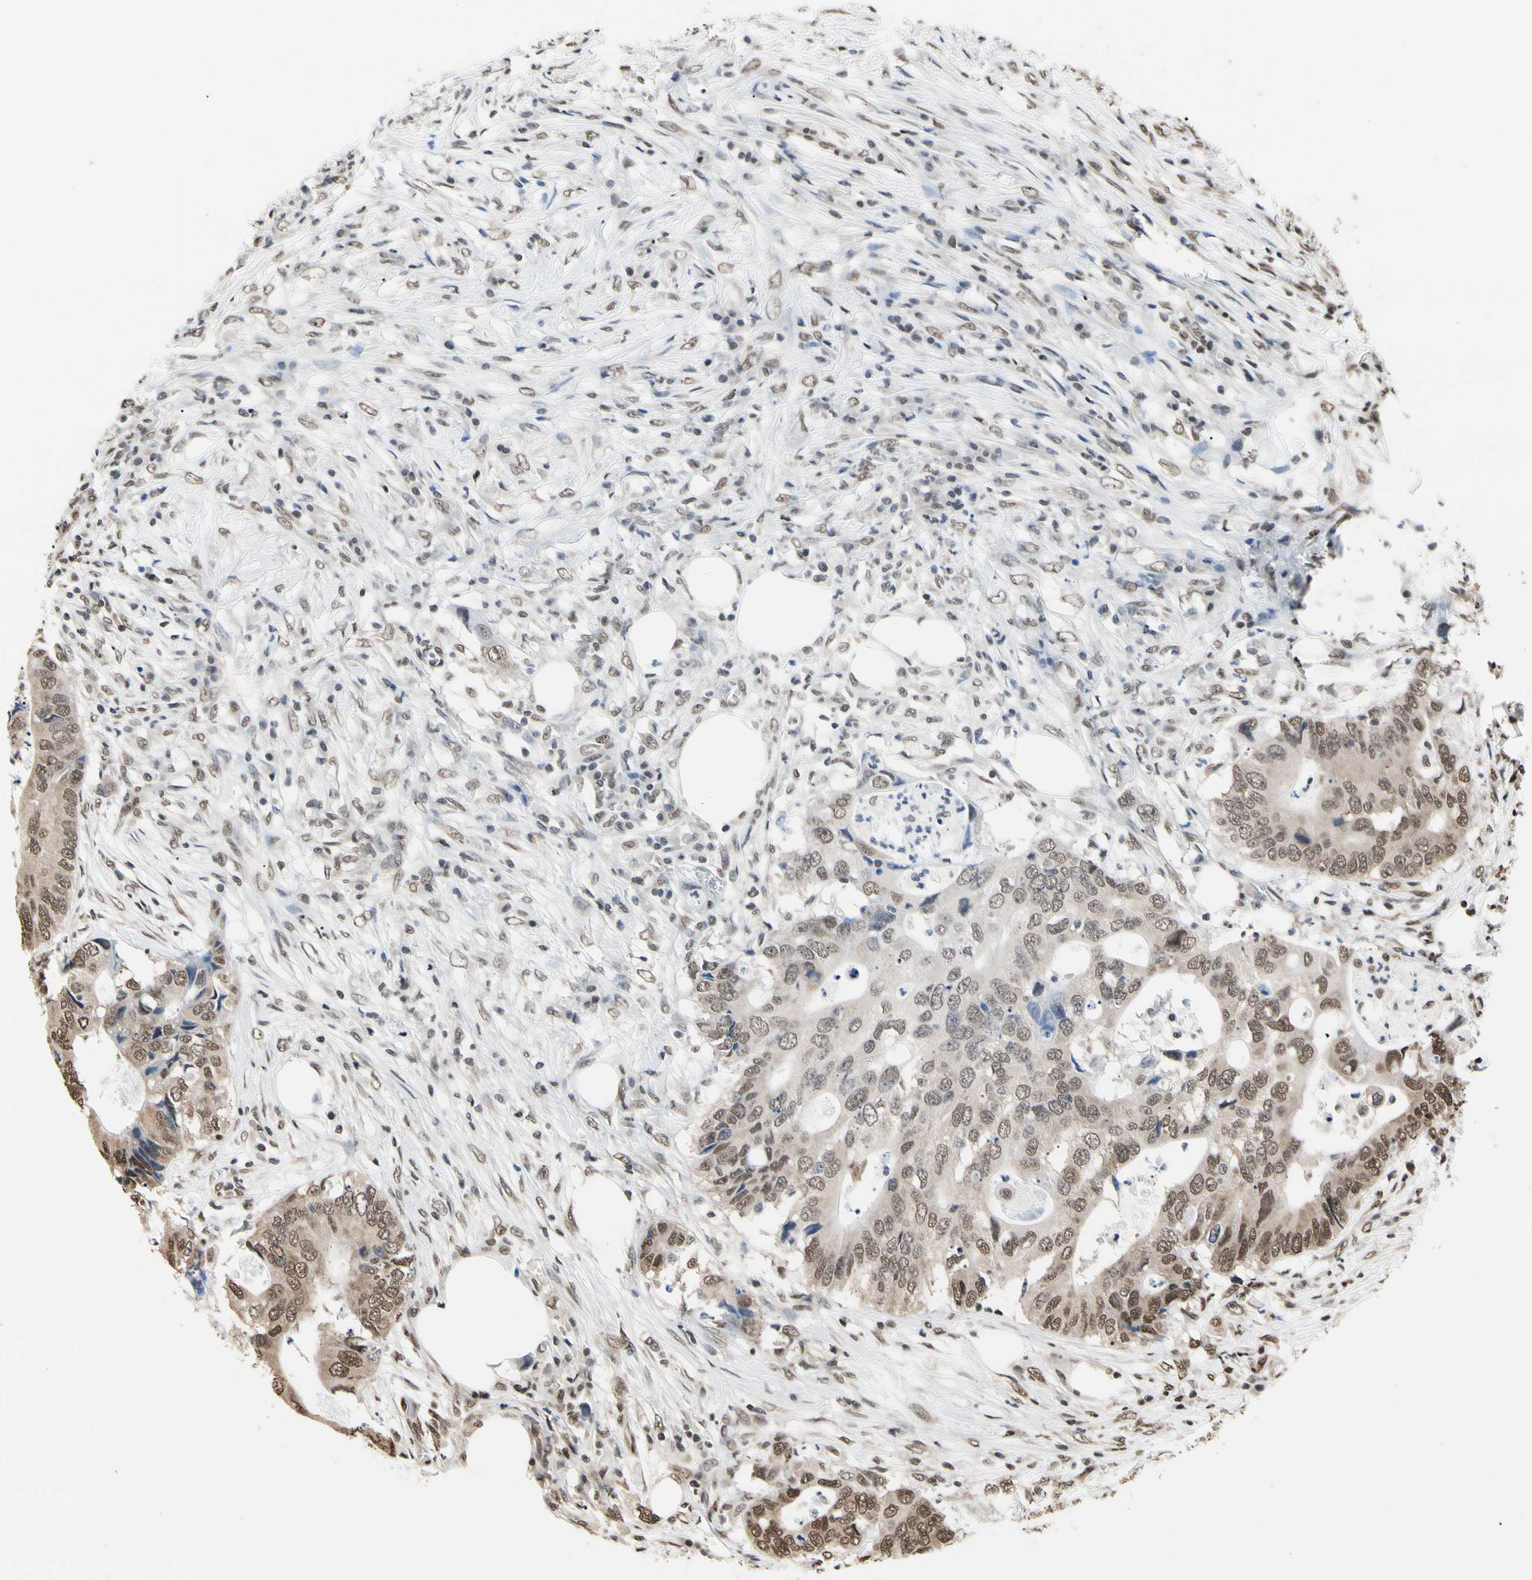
{"staining": {"intensity": "moderate", "quantity": ">75%", "location": "cytoplasmic/membranous,nuclear"}, "tissue": "colorectal cancer", "cell_type": "Tumor cells", "image_type": "cancer", "snomed": [{"axis": "morphology", "description": "Adenocarcinoma, NOS"}, {"axis": "topography", "description": "Colon"}], "caption": "DAB (3,3'-diaminobenzidine) immunohistochemical staining of human colorectal cancer exhibits moderate cytoplasmic/membranous and nuclear protein staining in about >75% of tumor cells. Using DAB (brown) and hematoxylin (blue) stains, captured at high magnification using brightfield microscopy.", "gene": "HNRNPK", "patient": {"sex": "male", "age": 71}}